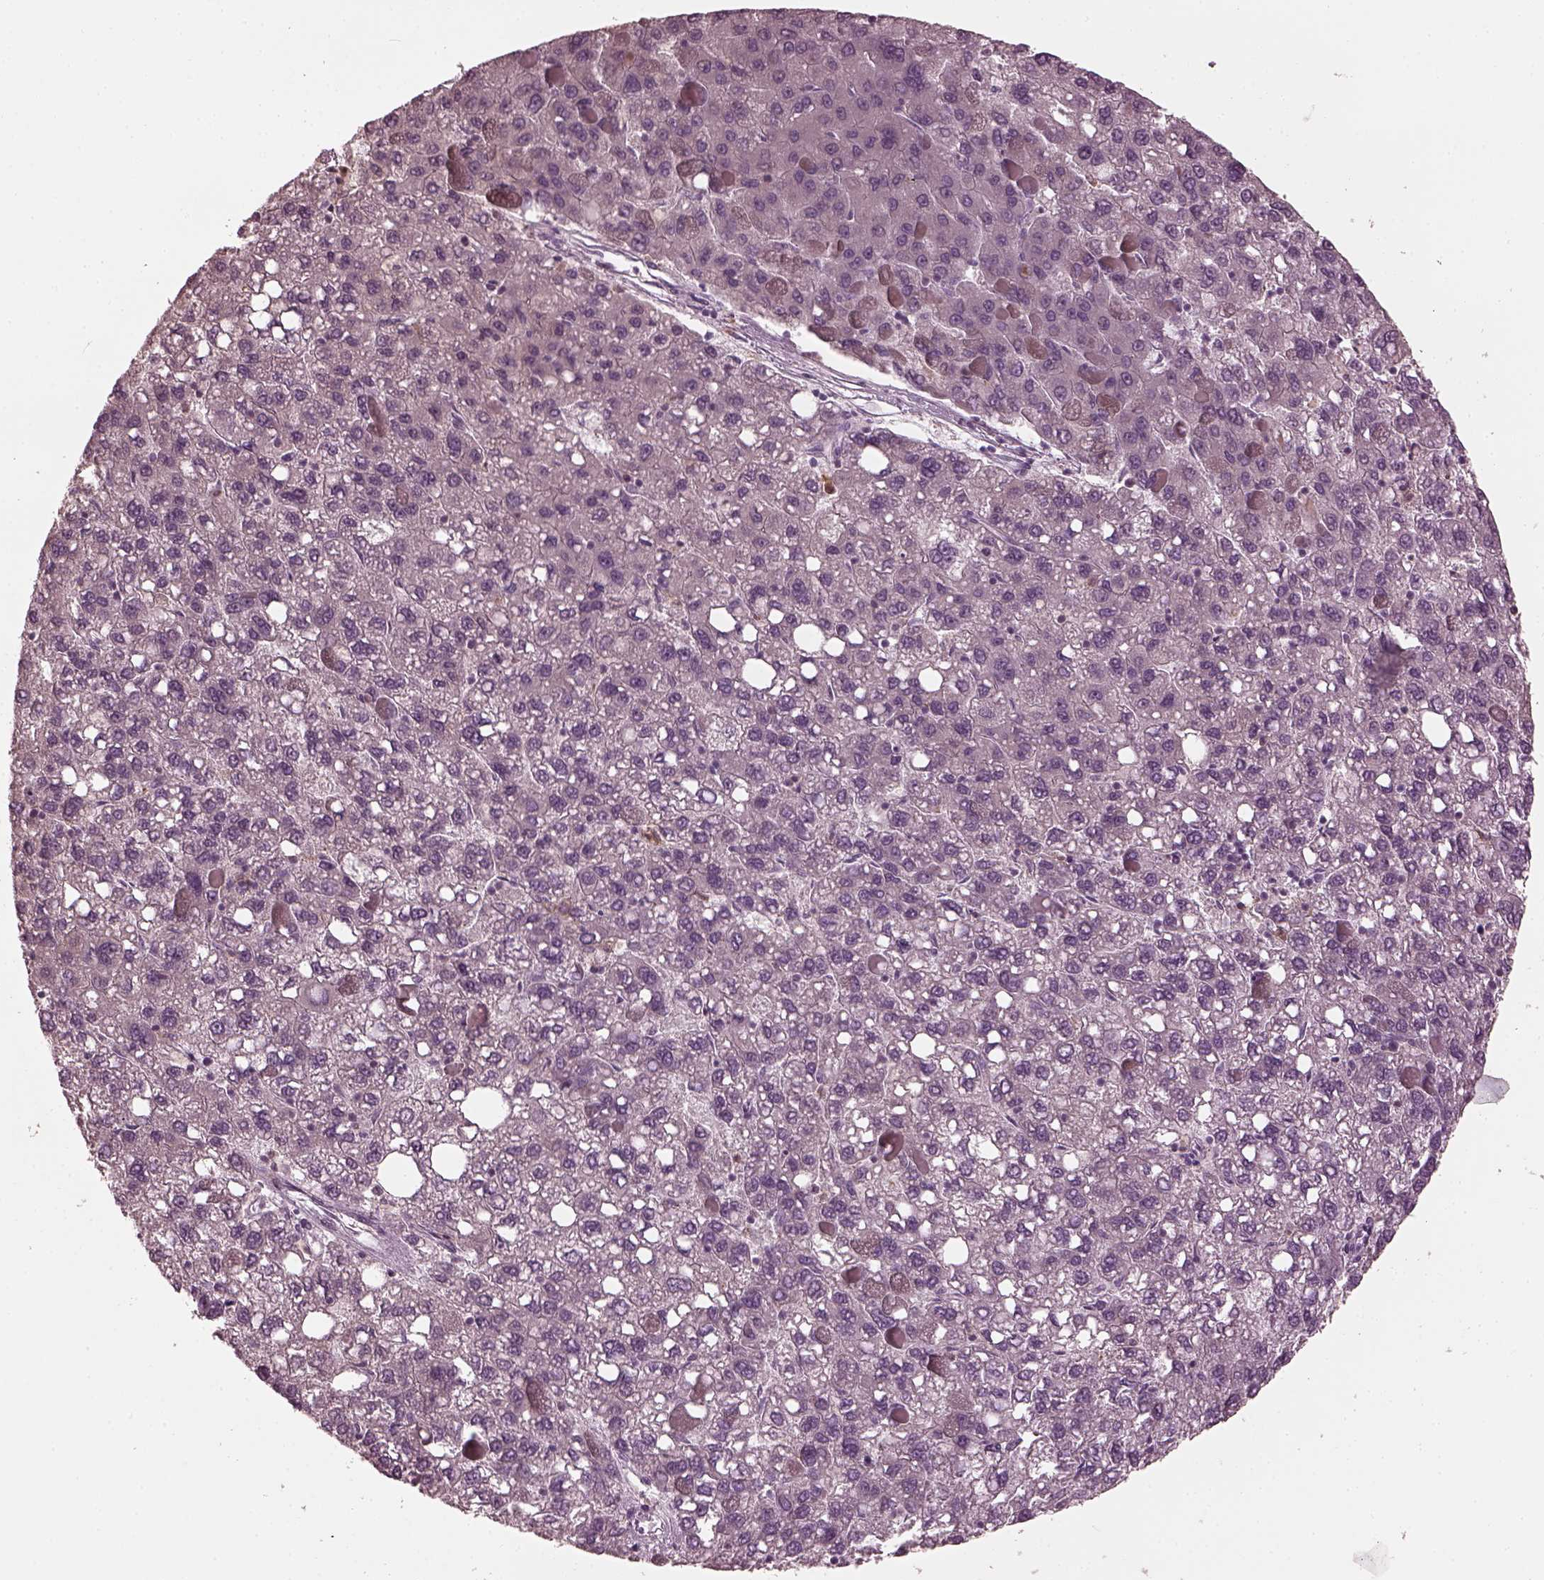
{"staining": {"intensity": "negative", "quantity": "none", "location": "none"}, "tissue": "liver cancer", "cell_type": "Tumor cells", "image_type": "cancer", "snomed": [{"axis": "morphology", "description": "Carcinoma, Hepatocellular, NOS"}, {"axis": "topography", "description": "Liver"}], "caption": "Immunohistochemical staining of liver cancer demonstrates no significant positivity in tumor cells. (Immunohistochemistry, brightfield microscopy, high magnification).", "gene": "PSTPIP2", "patient": {"sex": "female", "age": 82}}